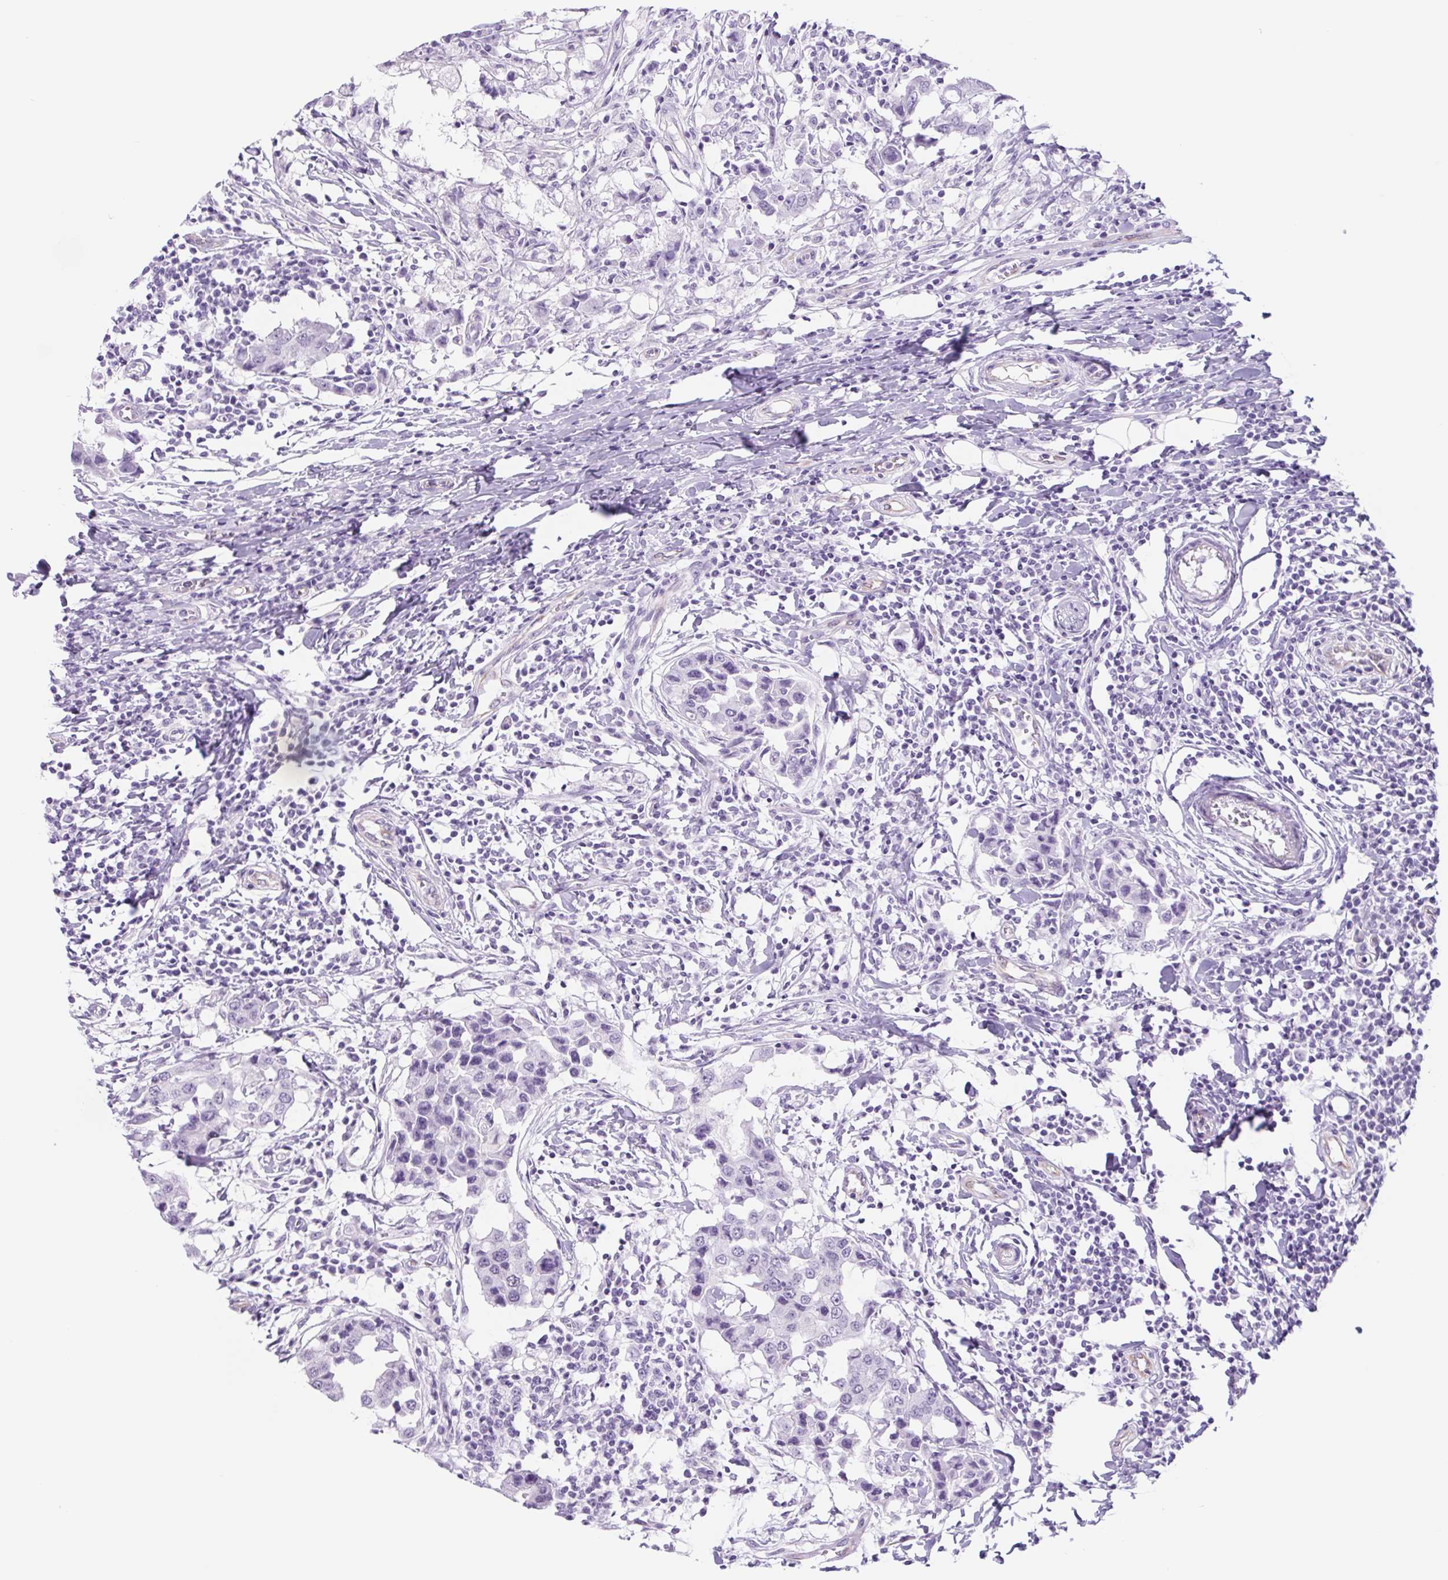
{"staining": {"intensity": "negative", "quantity": "none", "location": "none"}, "tissue": "breast cancer", "cell_type": "Tumor cells", "image_type": "cancer", "snomed": [{"axis": "morphology", "description": "Duct carcinoma"}, {"axis": "topography", "description": "Breast"}], "caption": "A high-resolution histopathology image shows immunohistochemistry (IHC) staining of breast cancer, which demonstrates no significant expression in tumor cells.", "gene": "CYP21A2", "patient": {"sex": "female", "age": 27}}